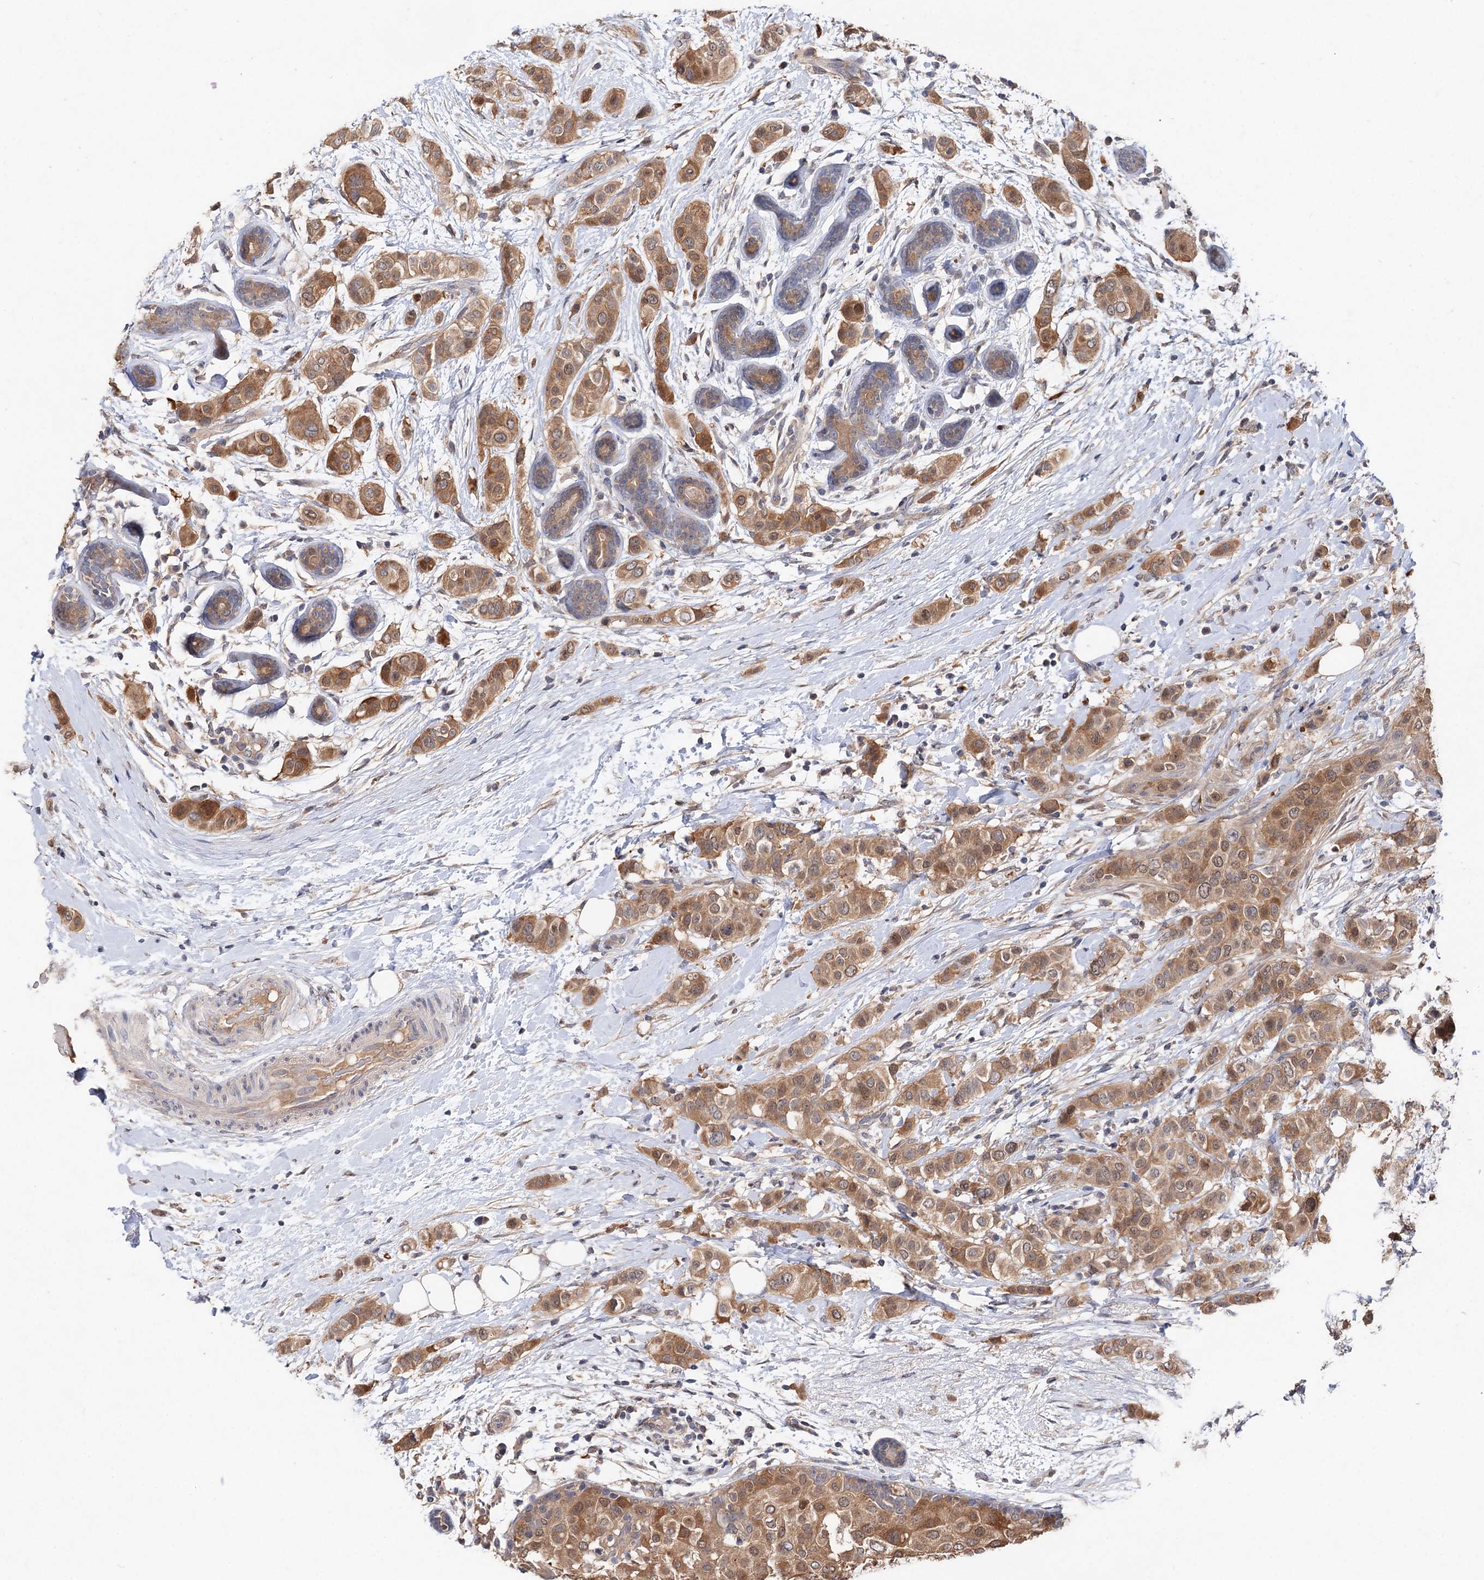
{"staining": {"intensity": "moderate", "quantity": ">75%", "location": "cytoplasmic/membranous,nuclear"}, "tissue": "breast cancer", "cell_type": "Tumor cells", "image_type": "cancer", "snomed": [{"axis": "morphology", "description": "Lobular carcinoma"}, {"axis": "topography", "description": "Breast"}], "caption": "Human breast cancer stained with a protein marker displays moderate staining in tumor cells.", "gene": "NUDCD2", "patient": {"sex": "female", "age": 51}}